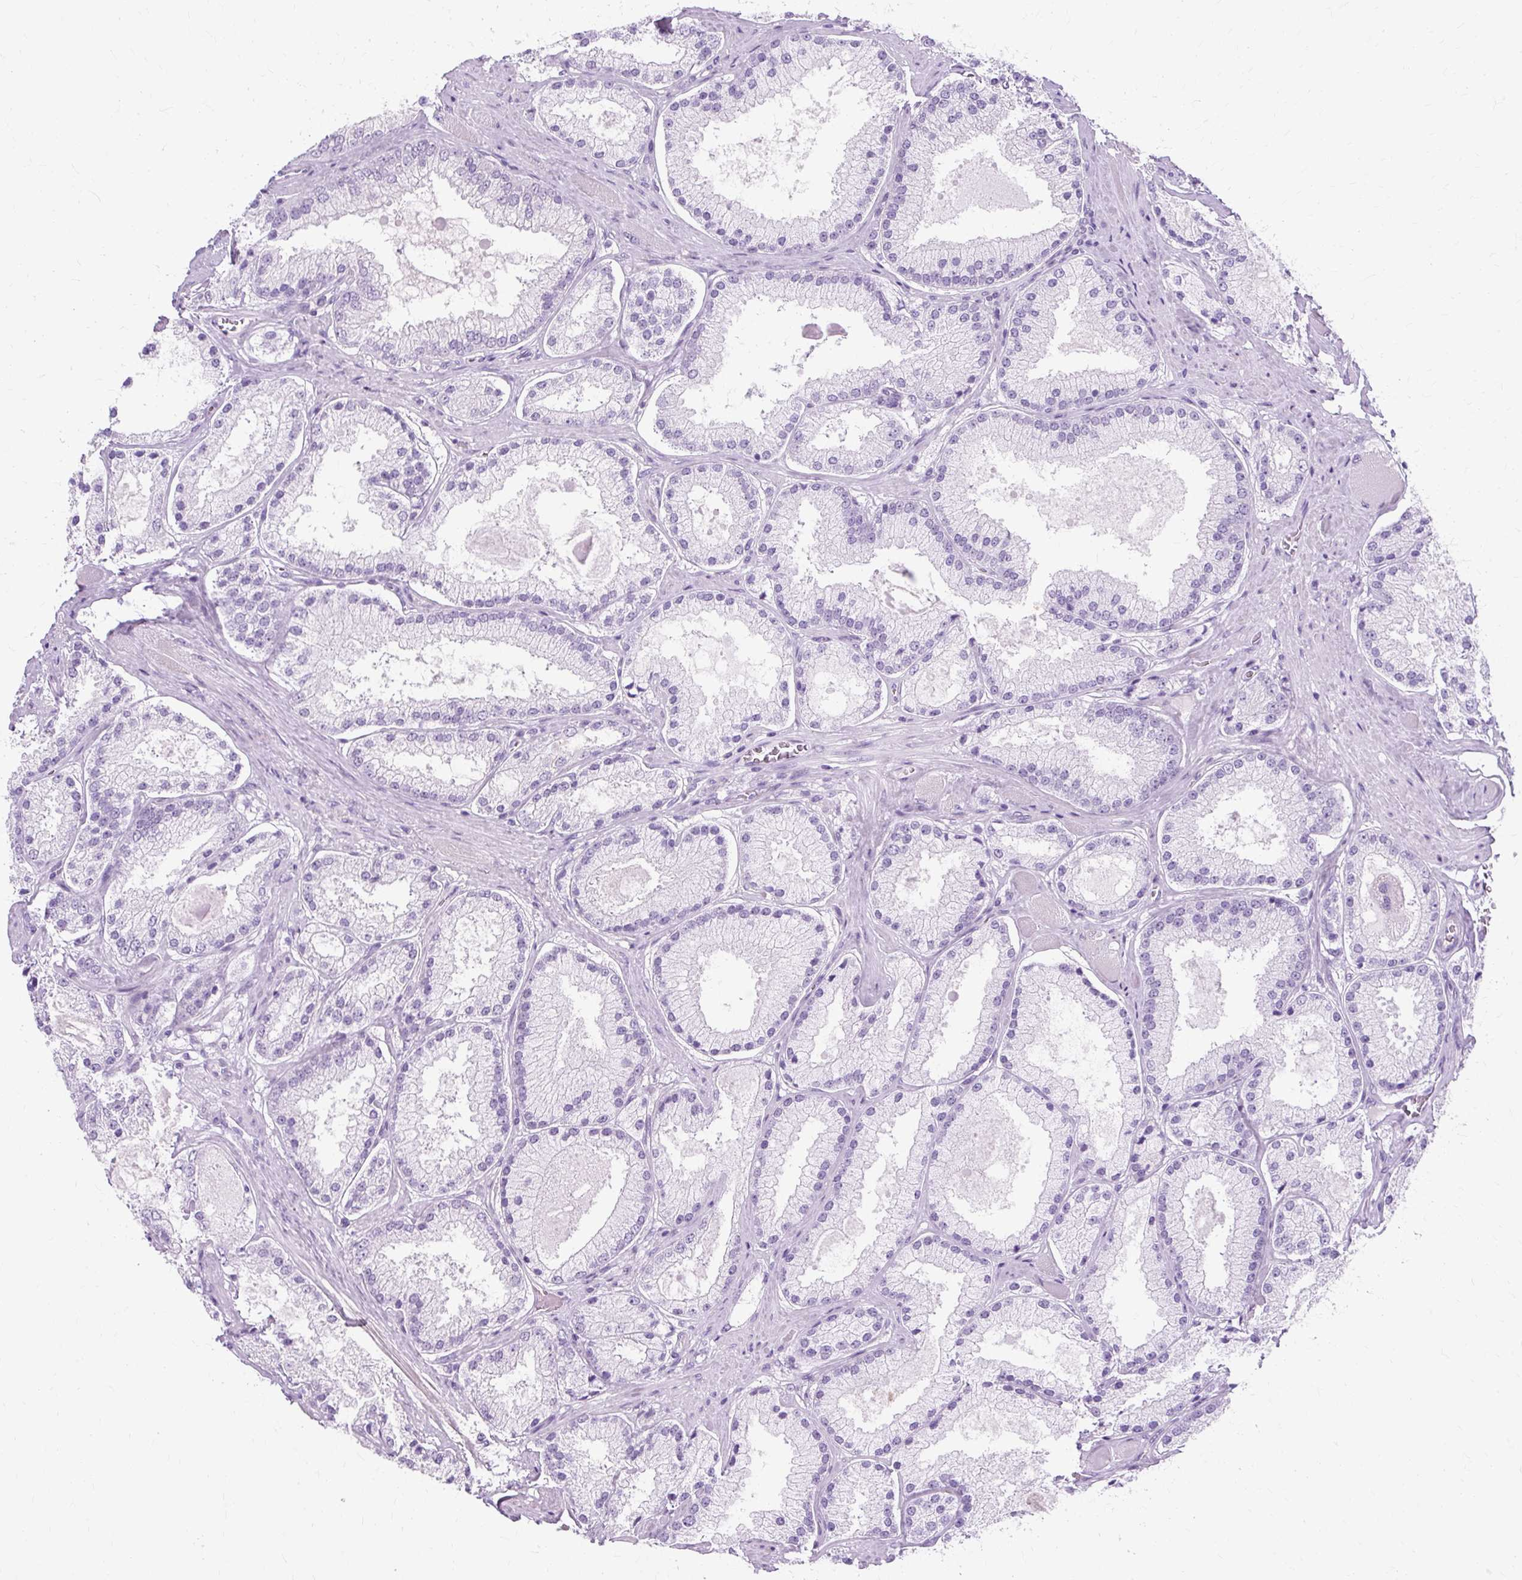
{"staining": {"intensity": "negative", "quantity": "none", "location": "none"}, "tissue": "prostate cancer", "cell_type": "Tumor cells", "image_type": "cancer", "snomed": [{"axis": "morphology", "description": "Adenocarcinoma, High grade"}, {"axis": "topography", "description": "Prostate"}], "caption": "Image shows no protein expression in tumor cells of prostate cancer (high-grade adenocarcinoma) tissue. (DAB immunohistochemistry (IHC), high magnification).", "gene": "TMEM89", "patient": {"sex": "male", "age": 68}}